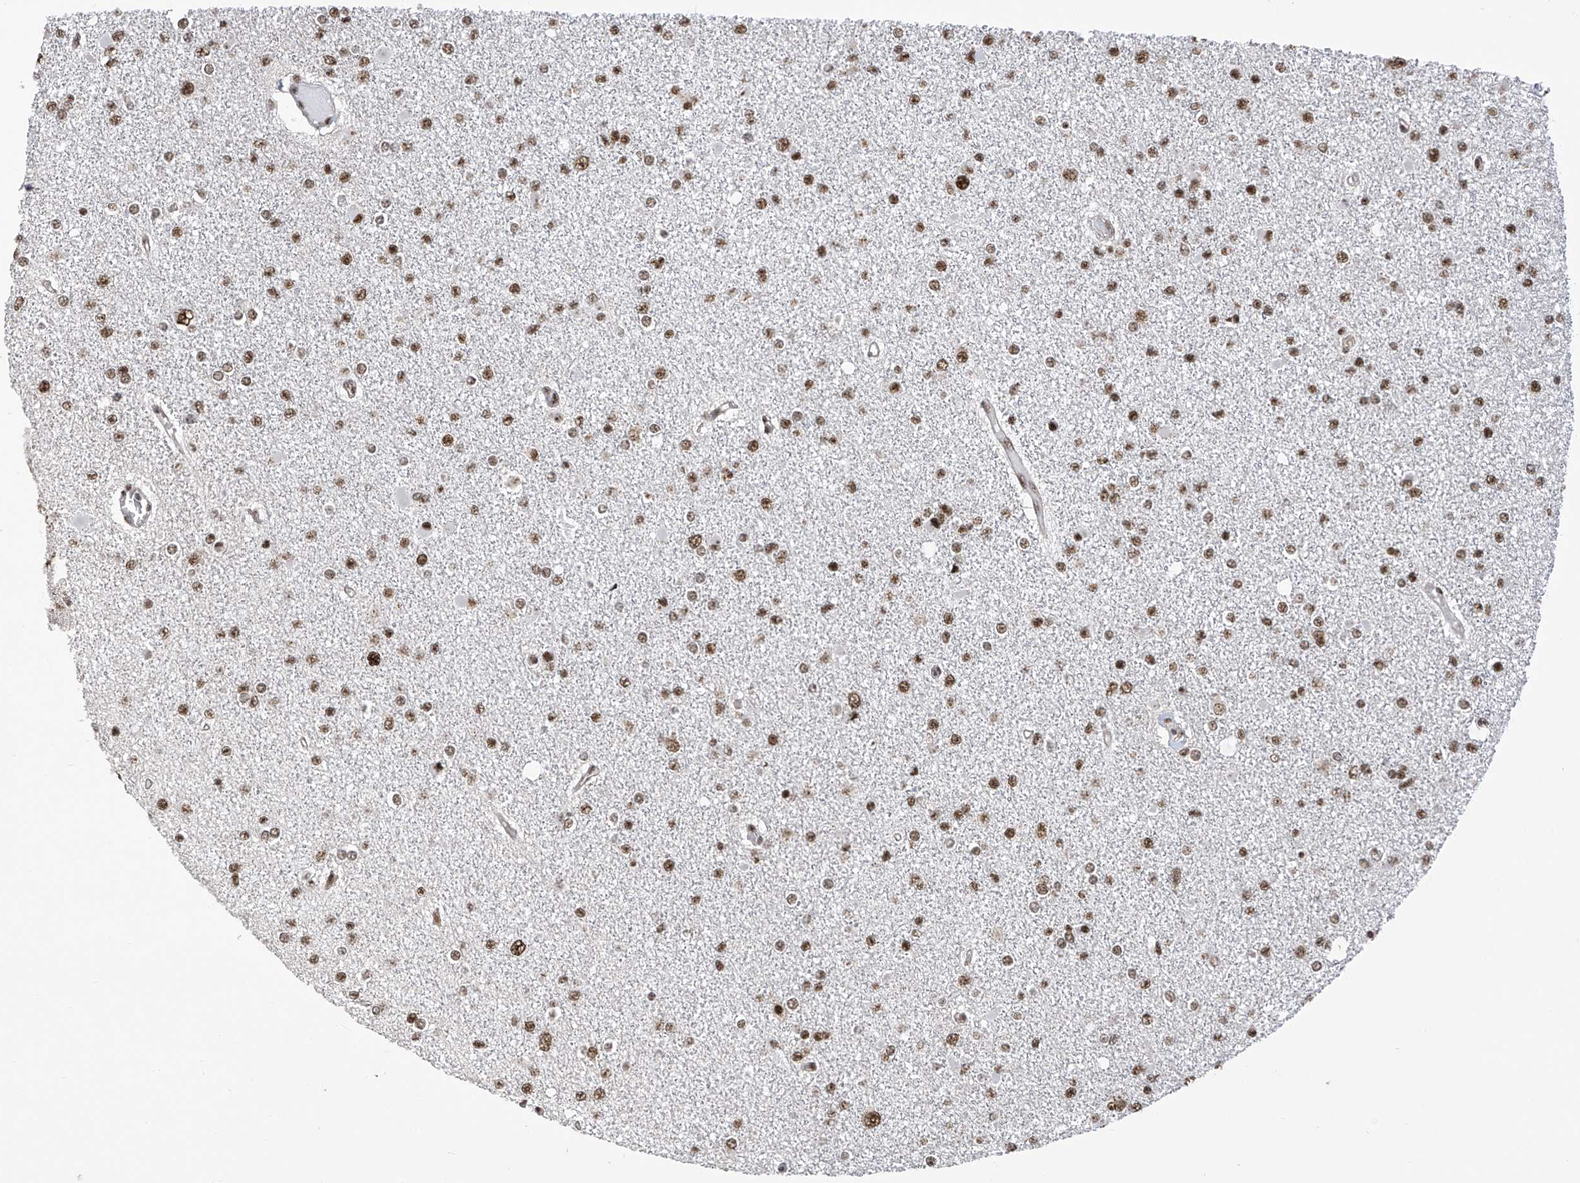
{"staining": {"intensity": "moderate", "quantity": ">75%", "location": "nuclear"}, "tissue": "glioma", "cell_type": "Tumor cells", "image_type": "cancer", "snomed": [{"axis": "morphology", "description": "Glioma, malignant, Low grade"}, {"axis": "topography", "description": "Brain"}], "caption": "The photomicrograph demonstrates a brown stain indicating the presence of a protein in the nuclear of tumor cells in glioma.", "gene": "APLF", "patient": {"sex": "female", "age": 22}}